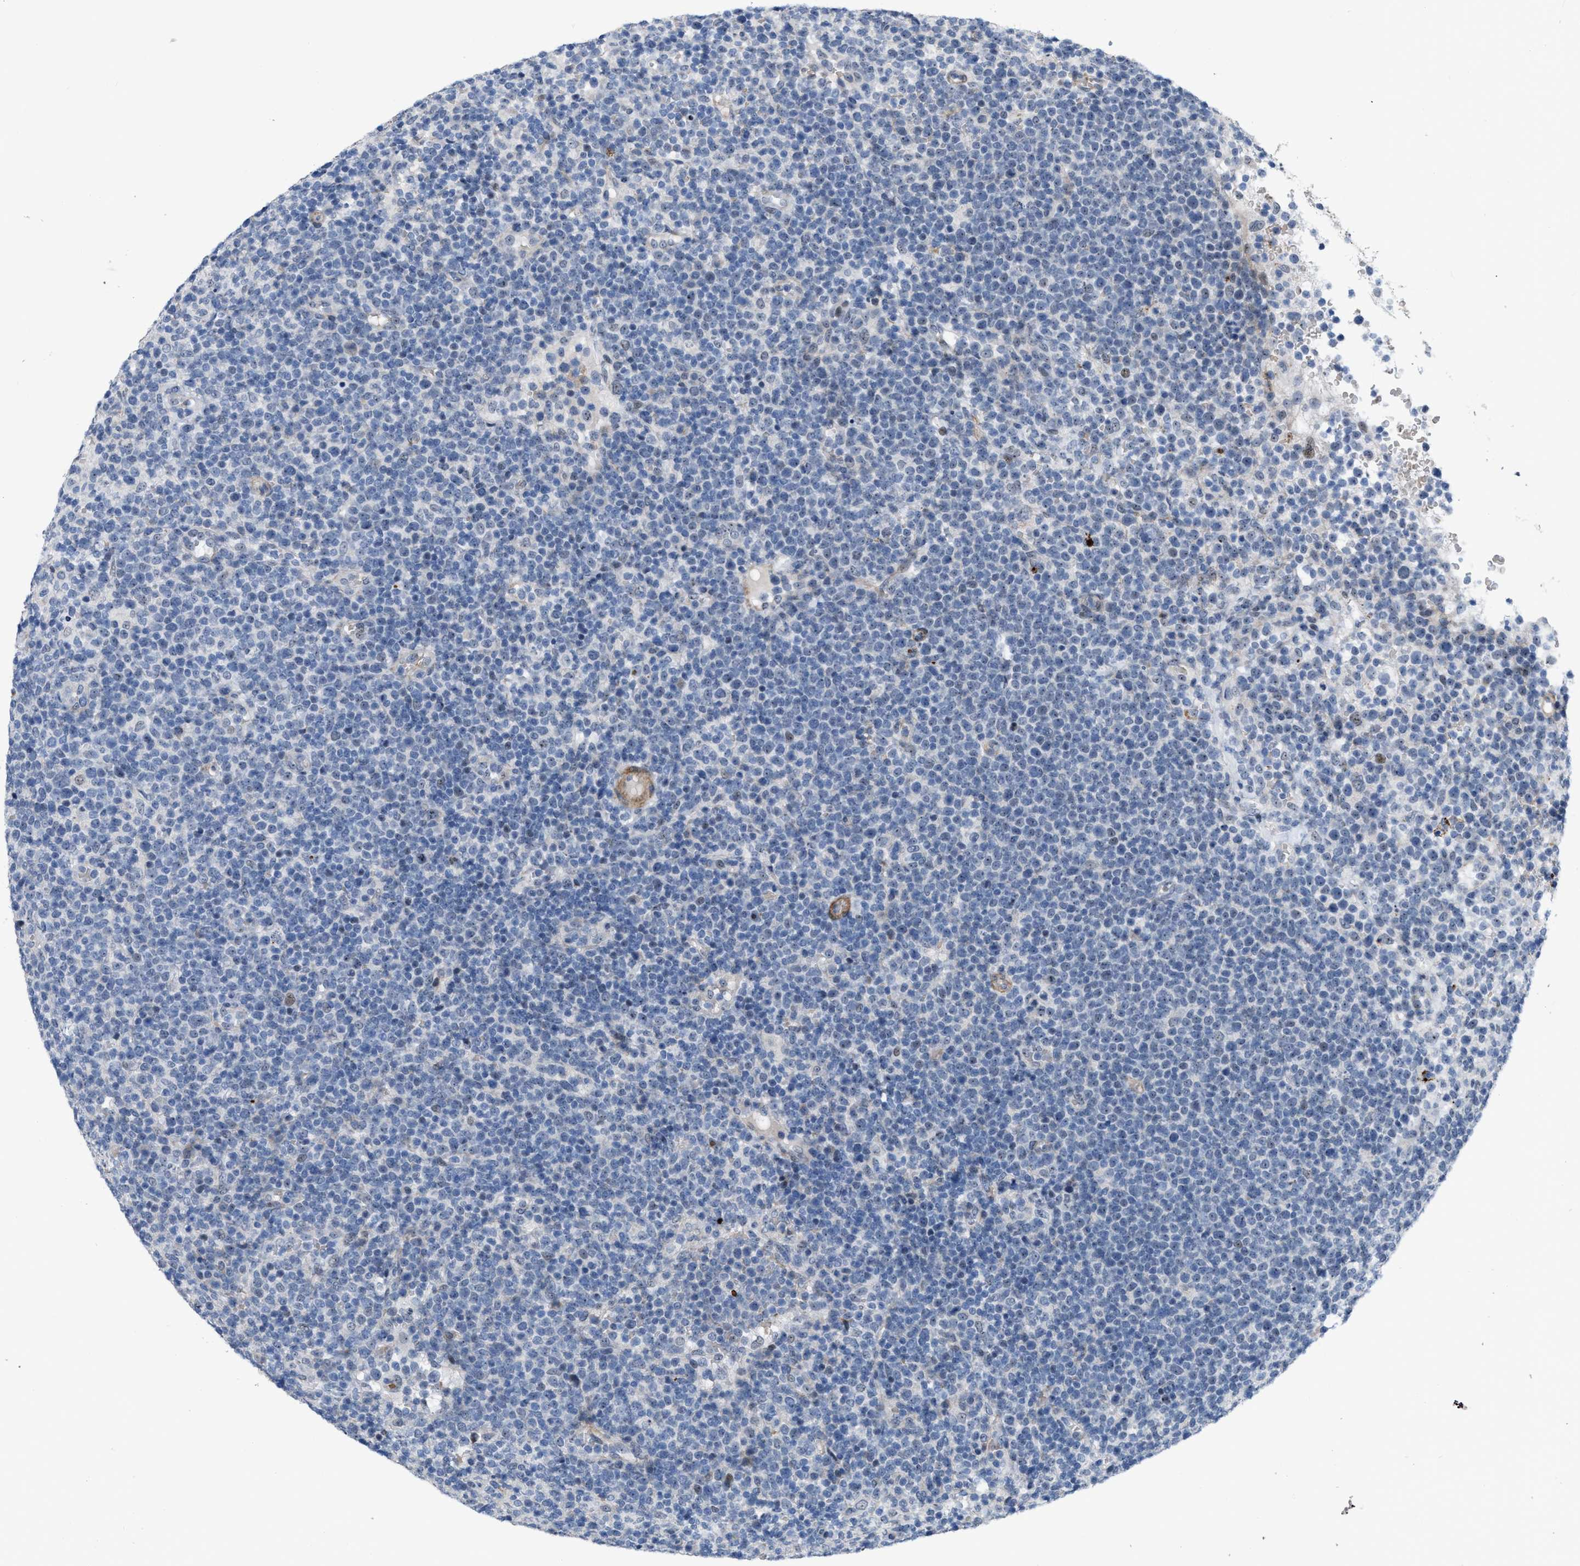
{"staining": {"intensity": "weak", "quantity": "<25%", "location": "nuclear"}, "tissue": "lymphoma", "cell_type": "Tumor cells", "image_type": "cancer", "snomed": [{"axis": "morphology", "description": "Malignant lymphoma, non-Hodgkin's type, High grade"}, {"axis": "topography", "description": "Lymph node"}], "caption": "Malignant lymphoma, non-Hodgkin's type (high-grade) was stained to show a protein in brown. There is no significant staining in tumor cells.", "gene": "POLR1F", "patient": {"sex": "male", "age": 61}}